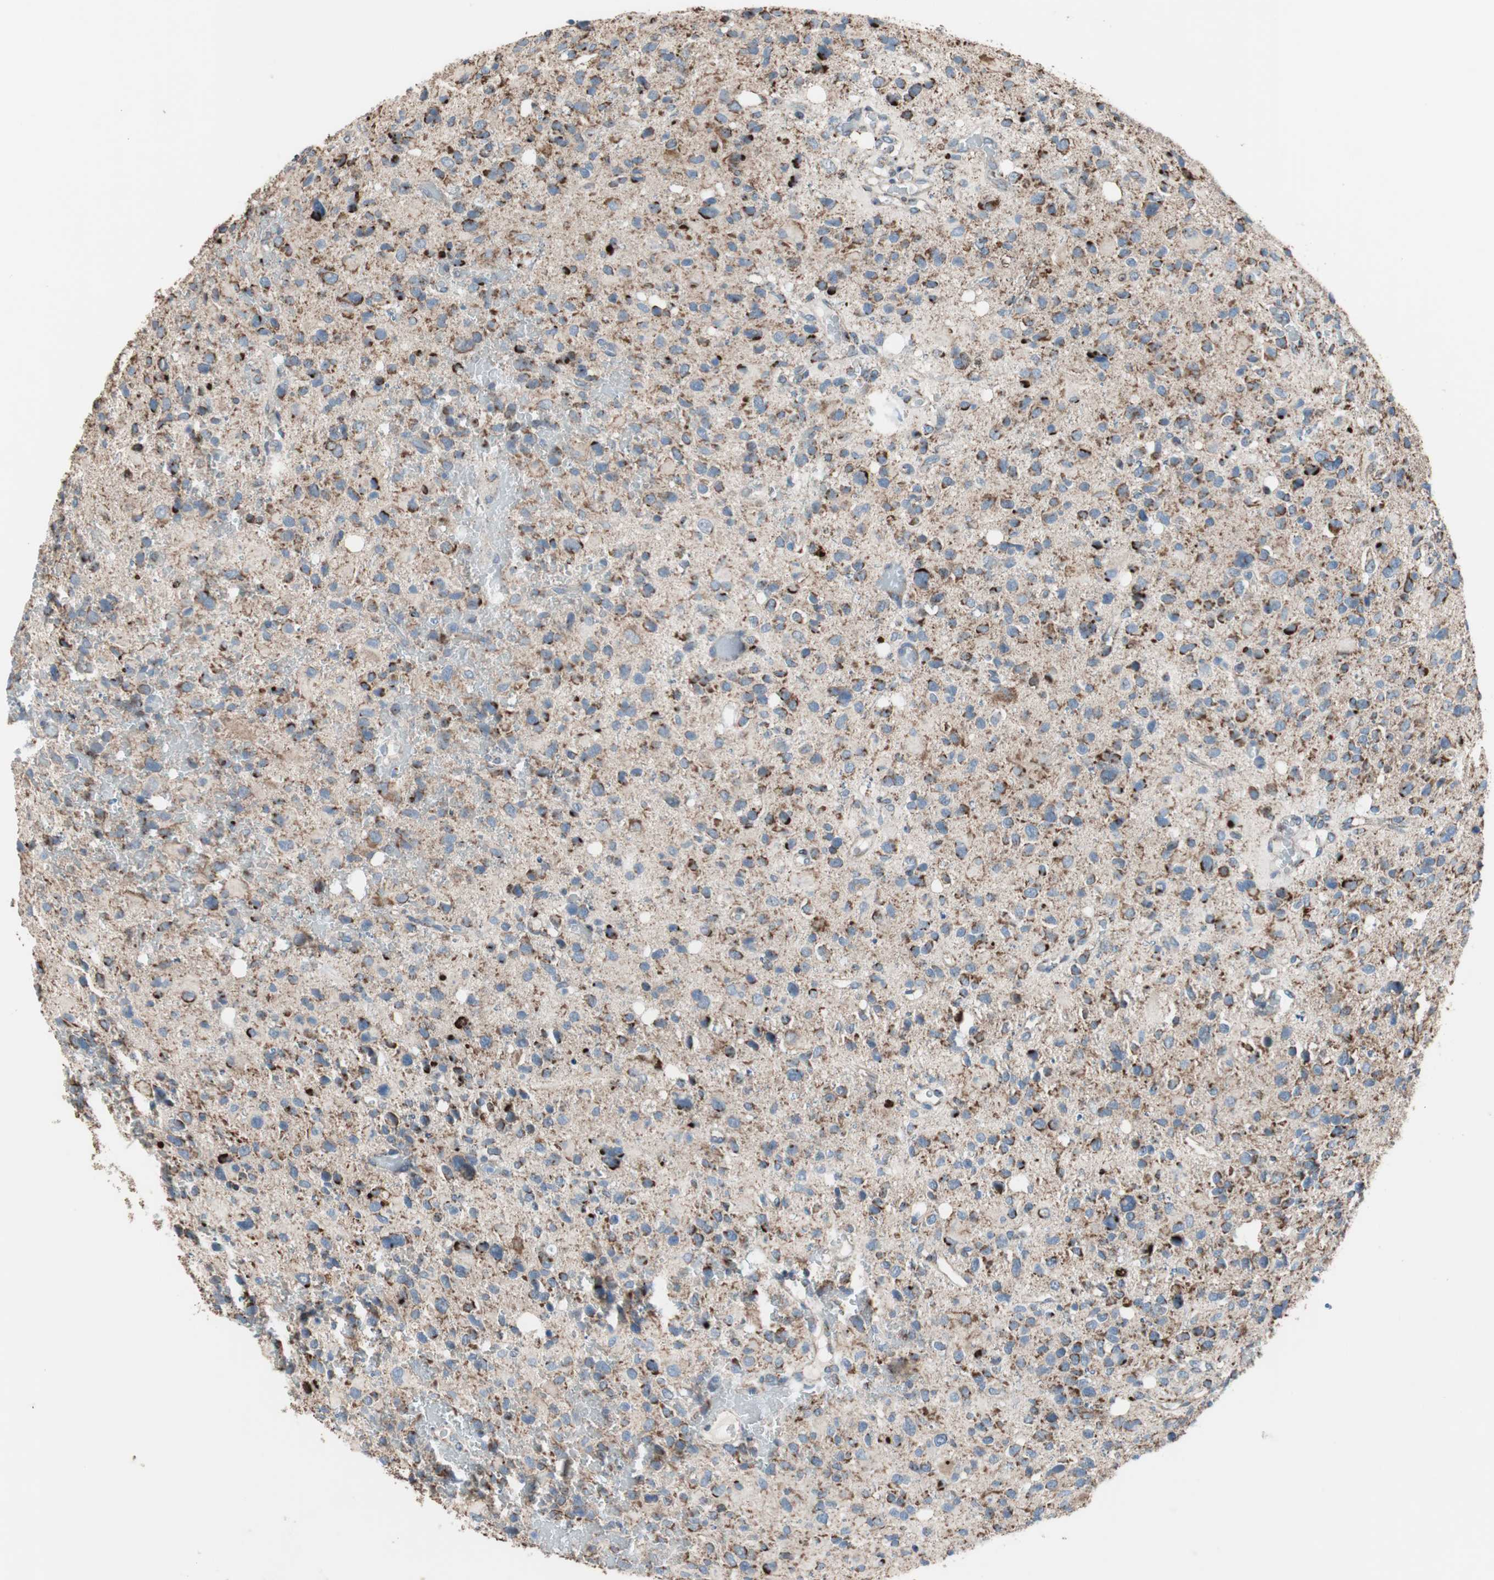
{"staining": {"intensity": "moderate", "quantity": ">75%", "location": "cytoplasmic/membranous"}, "tissue": "glioma", "cell_type": "Tumor cells", "image_type": "cancer", "snomed": [{"axis": "morphology", "description": "Glioma, malignant, High grade"}, {"axis": "topography", "description": "Brain"}], "caption": "The immunohistochemical stain shows moderate cytoplasmic/membranous positivity in tumor cells of malignant high-grade glioma tissue.", "gene": "PCSK4", "patient": {"sex": "male", "age": 48}}